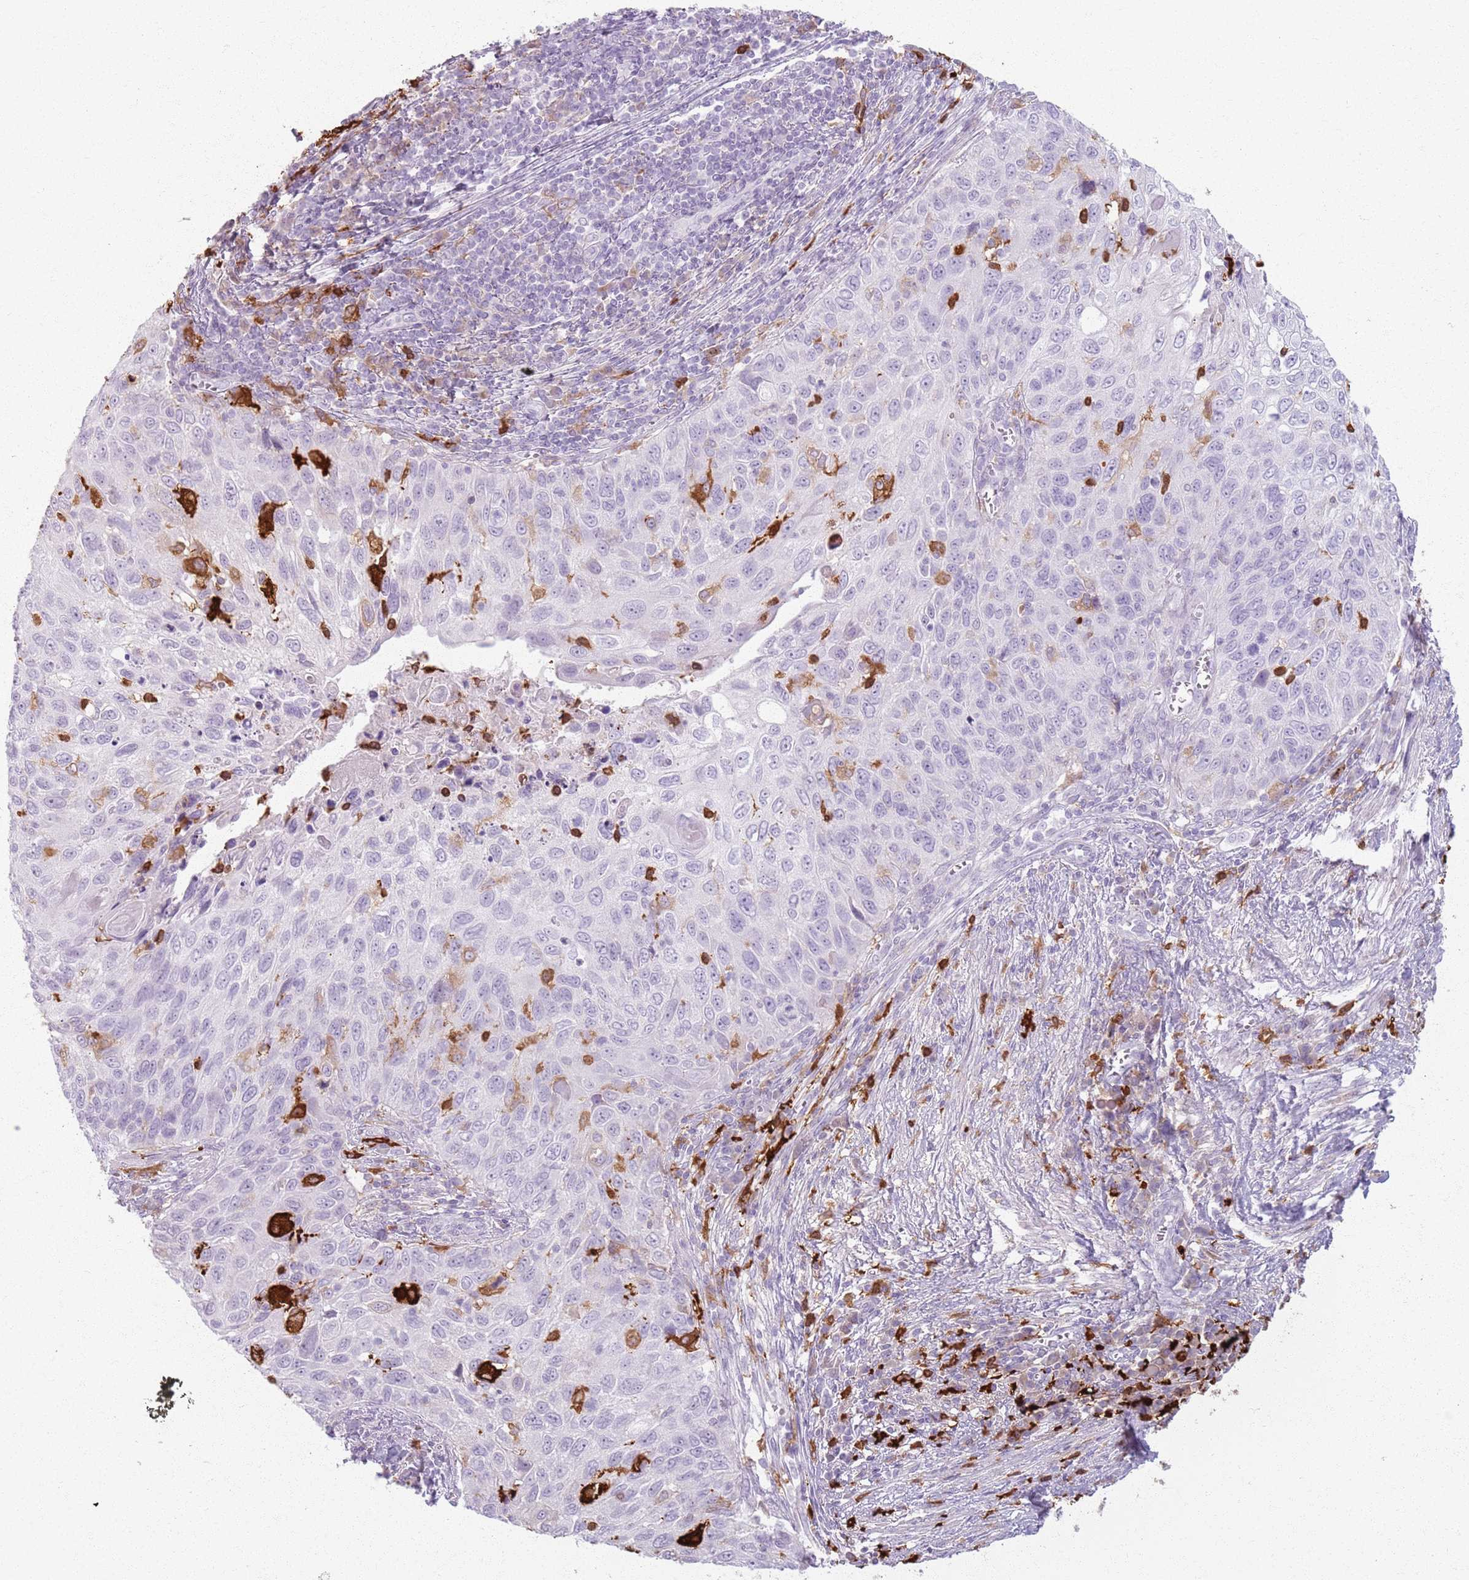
{"staining": {"intensity": "negative", "quantity": "none", "location": "none"}, "tissue": "cervical cancer", "cell_type": "Tumor cells", "image_type": "cancer", "snomed": [{"axis": "morphology", "description": "Squamous cell carcinoma, NOS"}, {"axis": "topography", "description": "Cervix"}], "caption": "IHC photomicrograph of neoplastic tissue: cervical squamous cell carcinoma stained with DAB (3,3'-diaminobenzidine) displays no significant protein expression in tumor cells. (Immunohistochemistry, brightfield microscopy, high magnification).", "gene": "GDPGP1", "patient": {"sex": "female", "age": 70}}